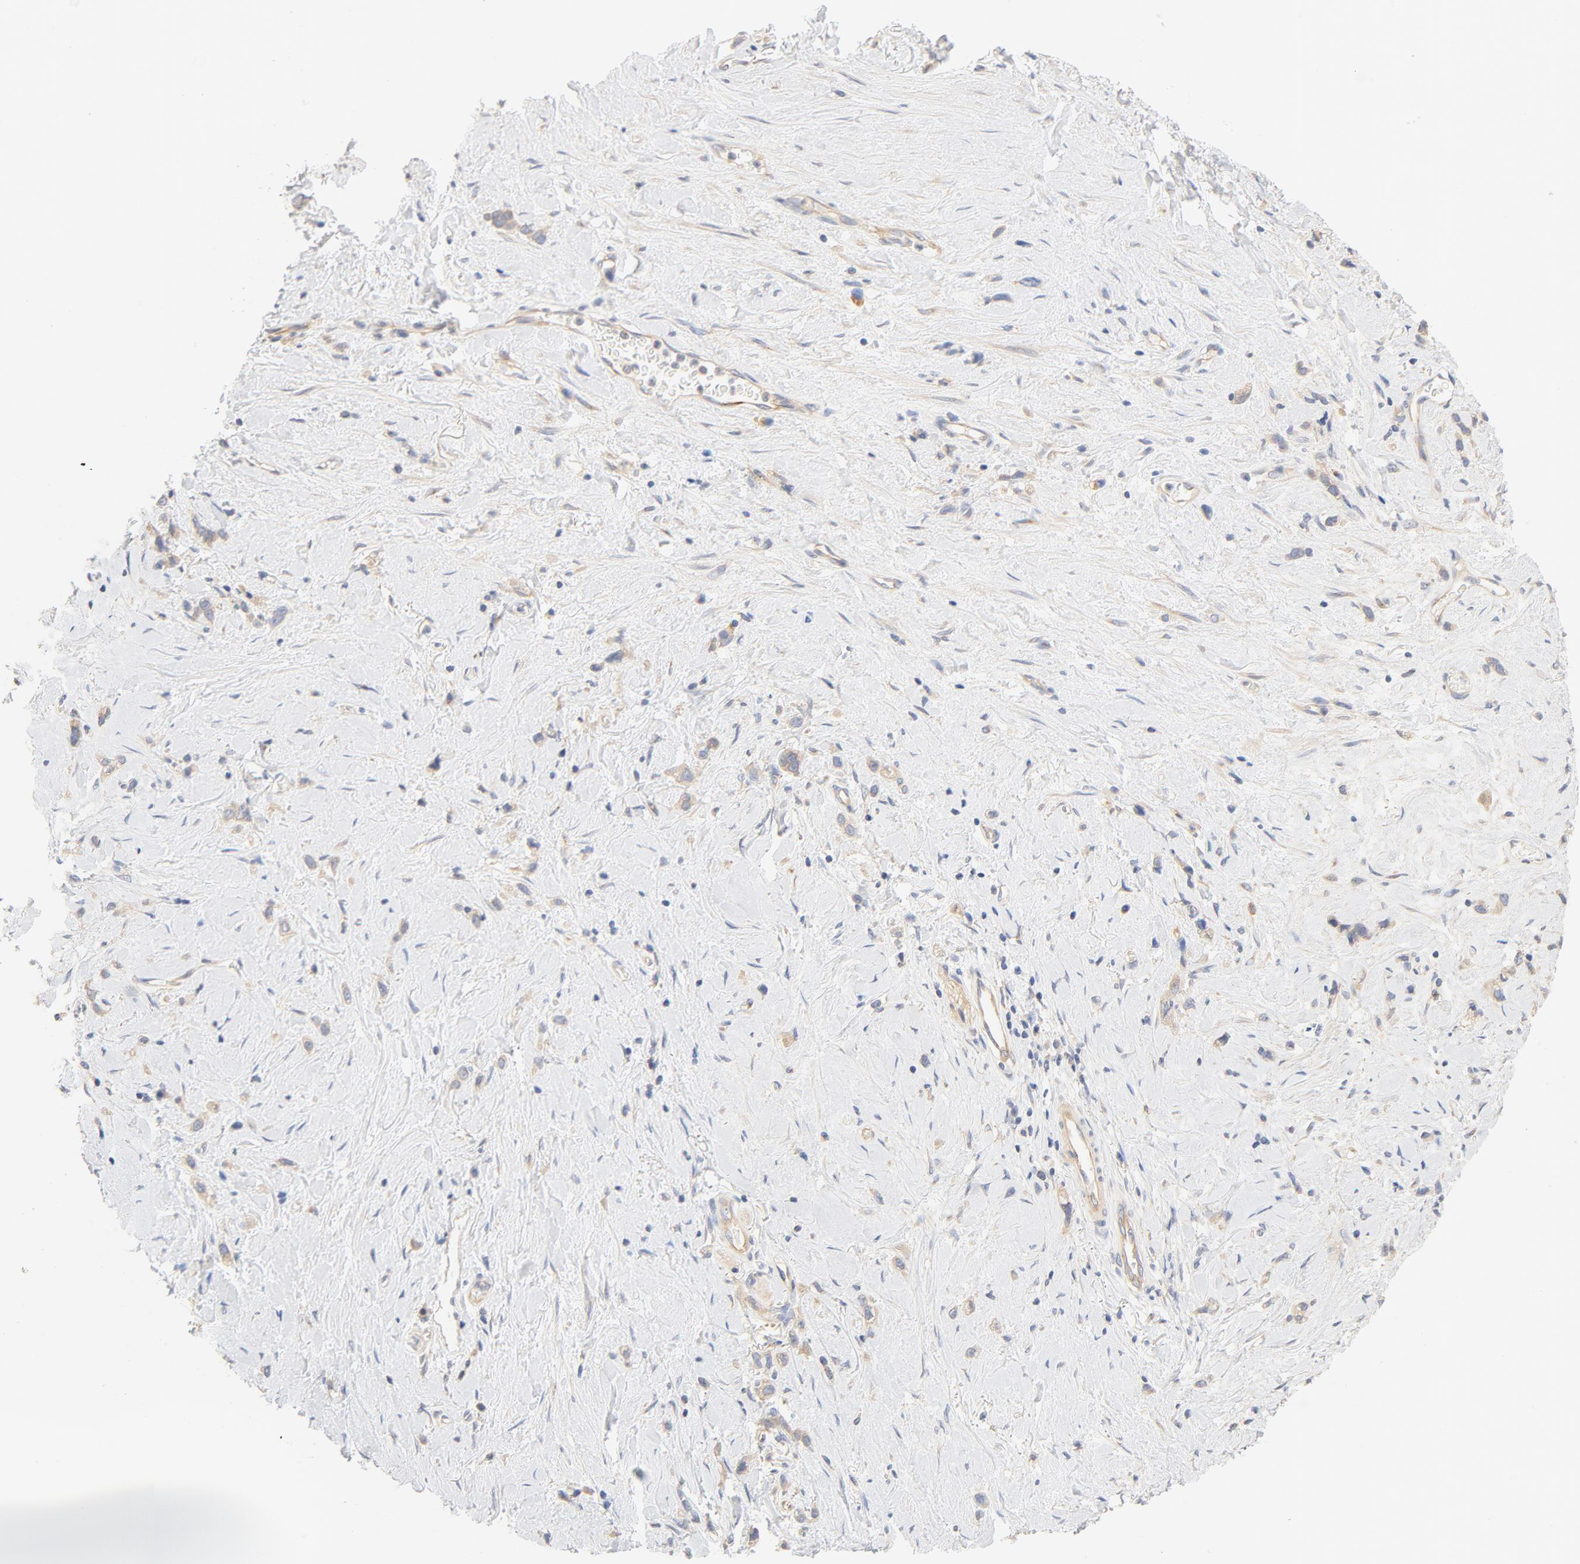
{"staining": {"intensity": "moderate", "quantity": ">75%", "location": "cytoplasmic/membranous"}, "tissue": "stomach cancer", "cell_type": "Tumor cells", "image_type": "cancer", "snomed": [{"axis": "morphology", "description": "Normal tissue, NOS"}, {"axis": "morphology", "description": "Adenocarcinoma, NOS"}, {"axis": "morphology", "description": "Adenocarcinoma, High grade"}, {"axis": "topography", "description": "Stomach, upper"}, {"axis": "topography", "description": "Stomach"}], "caption": "Immunohistochemistry image of stomach cancer stained for a protein (brown), which demonstrates medium levels of moderate cytoplasmic/membranous staining in about >75% of tumor cells.", "gene": "DYNC1H1", "patient": {"sex": "female", "age": 65}}